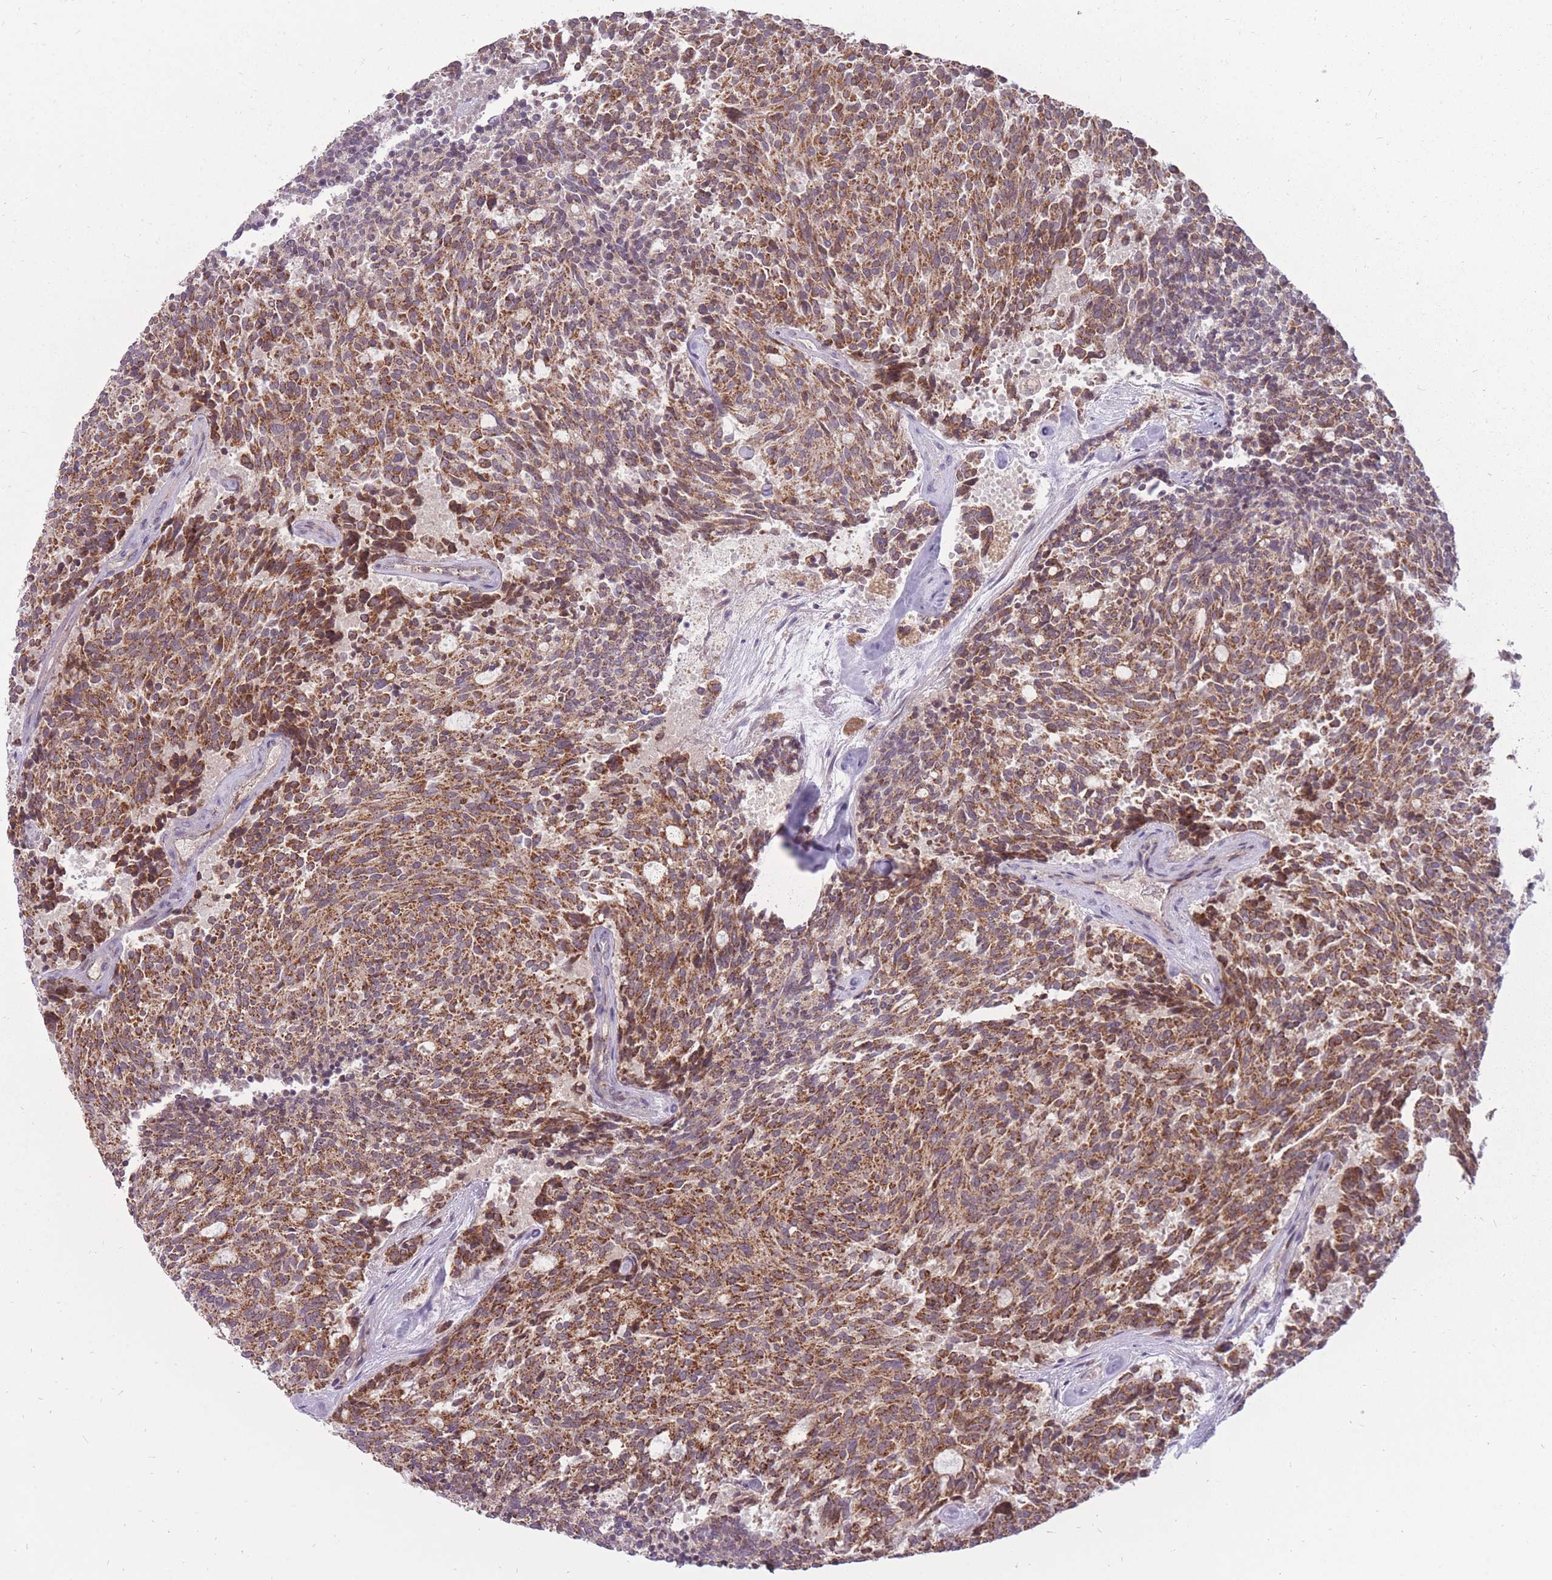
{"staining": {"intensity": "moderate", "quantity": ">75%", "location": "cytoplasmic/membranous"}, "tissue": "carcinoid", "cell_type": "Tumor cells", "image_type": "cancer", "snomed": [{"axis": "morphology", "description": "Carcinoid, malignant, NOS"}, {"axis": "topography", "description": "Pancreas"}], "caption": "Malignant carcinoid stained with IHC exhibits moderate cytoplasmic/membranous expression in about >75% of tumor cells.", "gene": "LIN7C", "patient": {"sex": "female", "age": 54}}